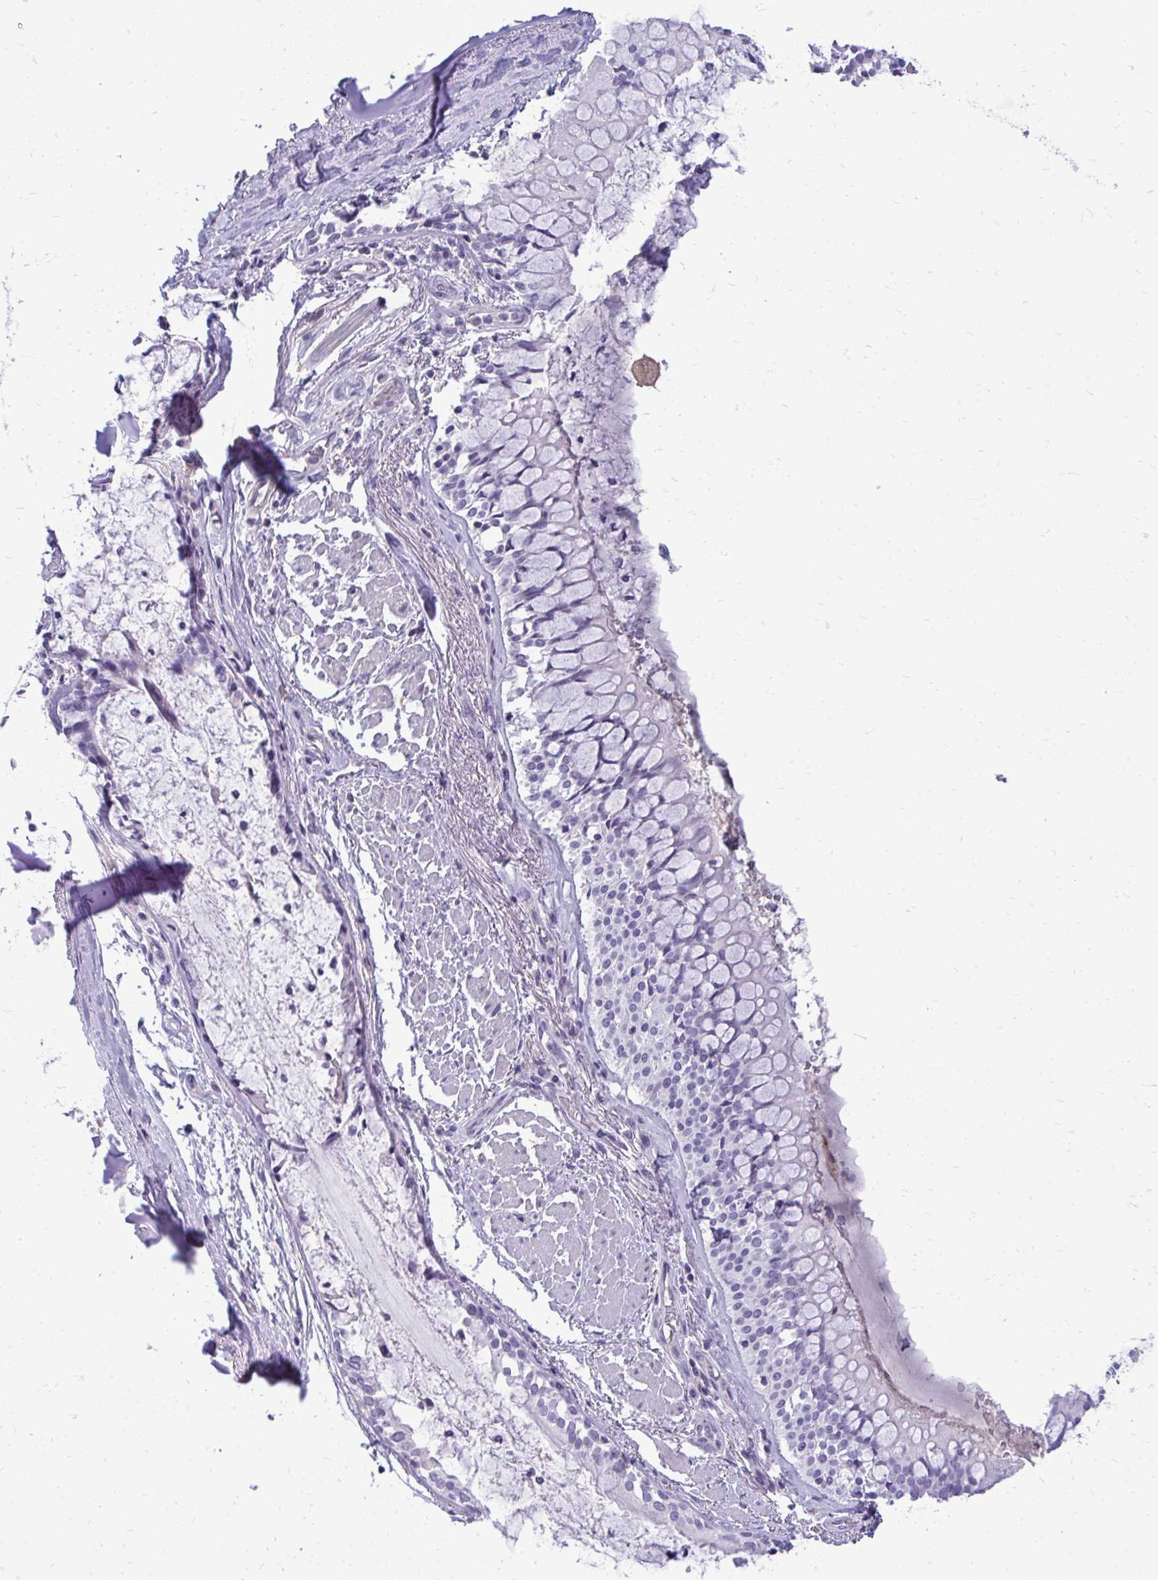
{"staining": {"intensity": "negative", "quantity": "none", "location": "none"}, "tissue": "soft tissue", "cell_type": "Chondrocytes", "image_type": "normal", "snomed": [{"axis": "morphology", "description": "Normal tissue, NOS"}, {"axis": "topography", "description": "Cartilage tissue"}, {"axis": "topography", "description": "Bronchus"}], "caption": "Image shows no protein staining in chondrocytes of benign soft tissue. (IHC, brightfield microscopy, high magnification).", "gene": "FABP3", "patient": {"sex": "male", "age": 64}}